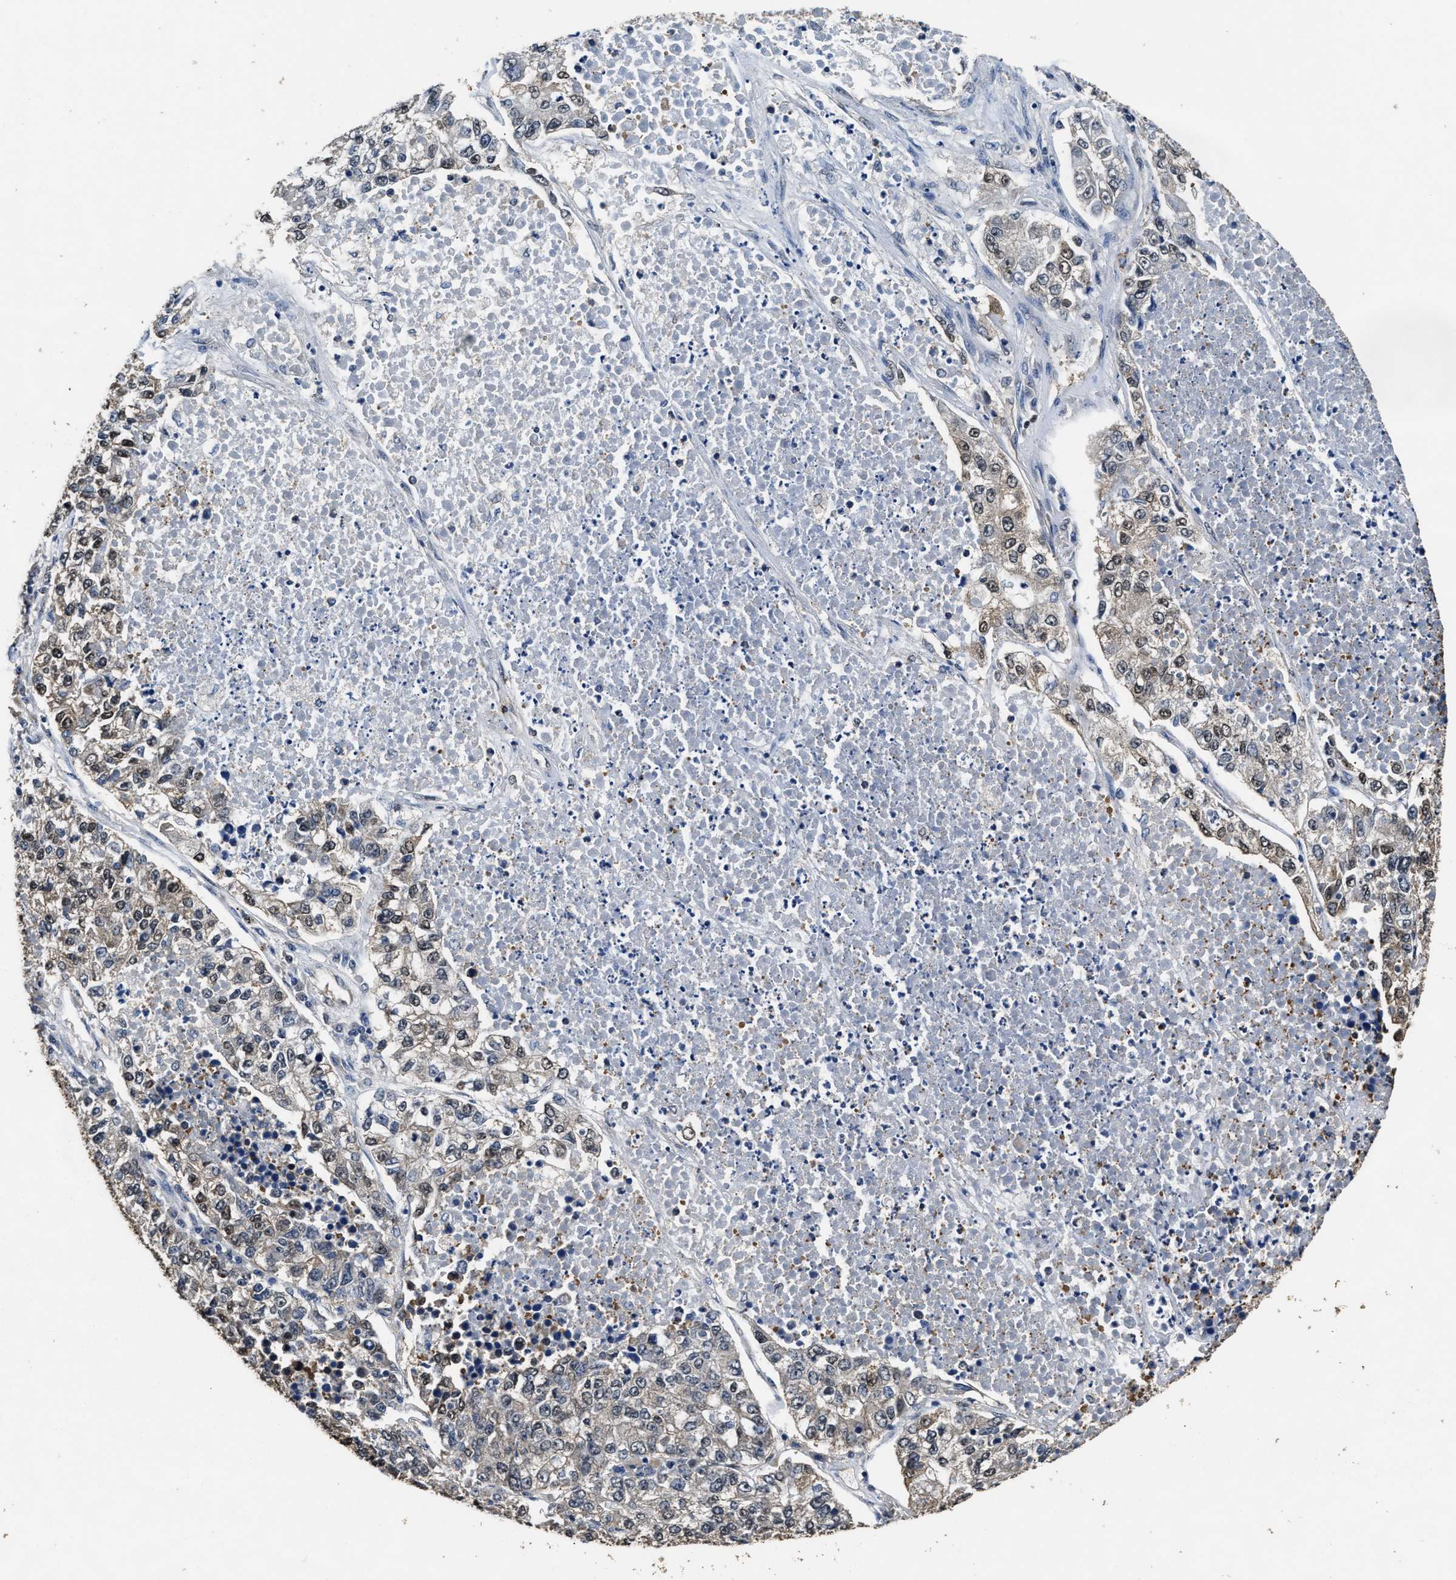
{"staining": {"intensity": "weak", "quantity": "25%-75%", "location": "nuclear"}, "tissue": "lung cancer", "cell_type": "Tumor cells", "image_type": "cancer", "snomed": [{"axis": "morphology", "description": "Adenocarcinoma, NOS"}, {"axis": "topography", "description": "Lung"}], "caption": "Protein staining of lung cancer (adenocarcinoma) tissue exhibits weak nuclear positivity in approximately 25%-75% of tumor cells.", "gene": "YWHAE", "patient": {"sex": "male", "age": 49}}